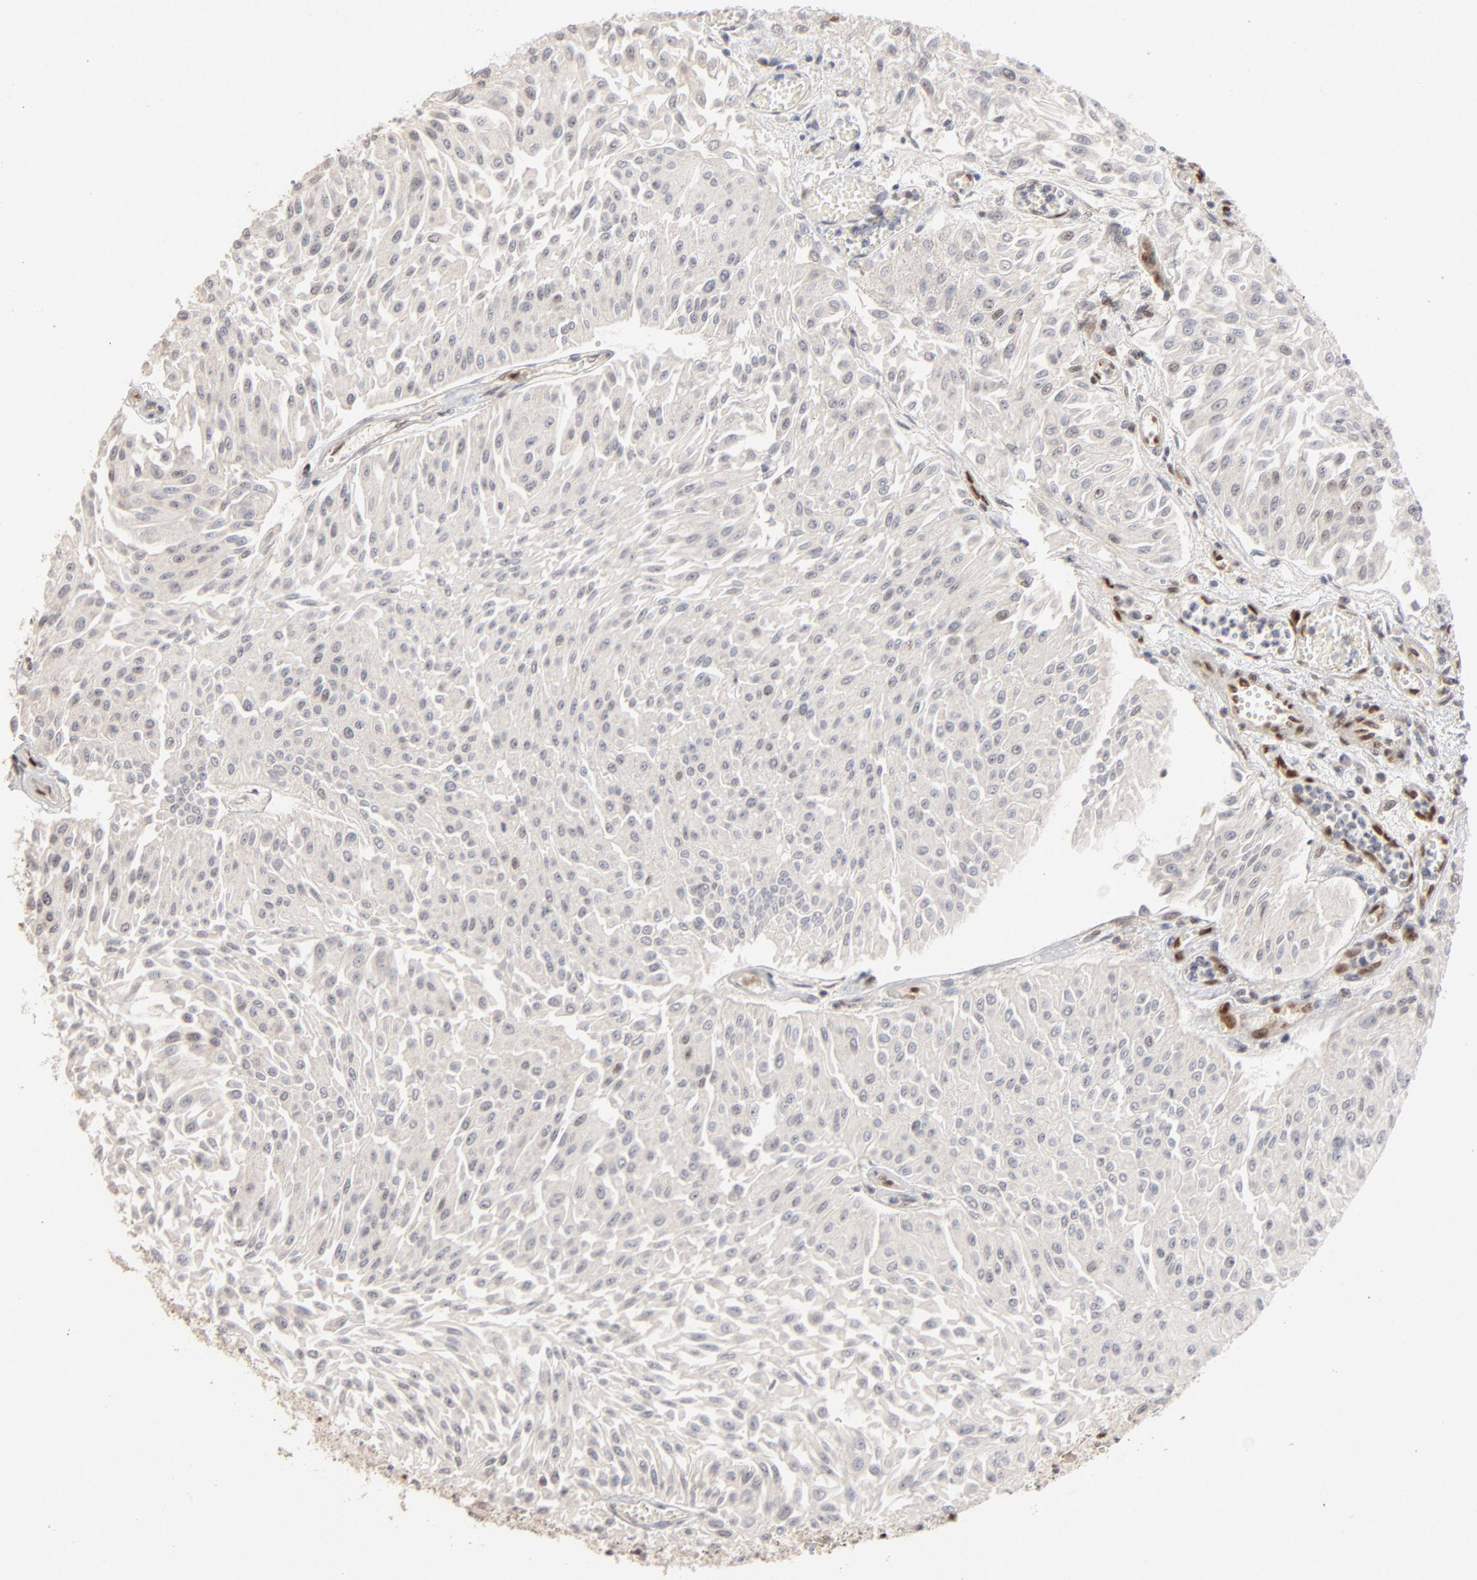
{"staining": {"intensity": "negative", "quantity": "none", "location": "none"}, "tissue": "urothelial cancer", "cell_type": "Tumor cells", "image_type": "cancer", "snomed": [{"axis": "morphology", "description": "Urothelial carcinoma, Low grade"}, {"axis": "topography", "description": "Urinary bladder"}], "caption": "Immunohistochemical staining of low-grade urothelial carcinoma exhibits no significant positivity in tumor cells. Brightfield microscopy of immunohistochemistry stained with DAB (brown) and hematoxylin (blue), captured at high magnification.", "gene": "NFIB", "patient": {"sex": "male", "age": 86}}